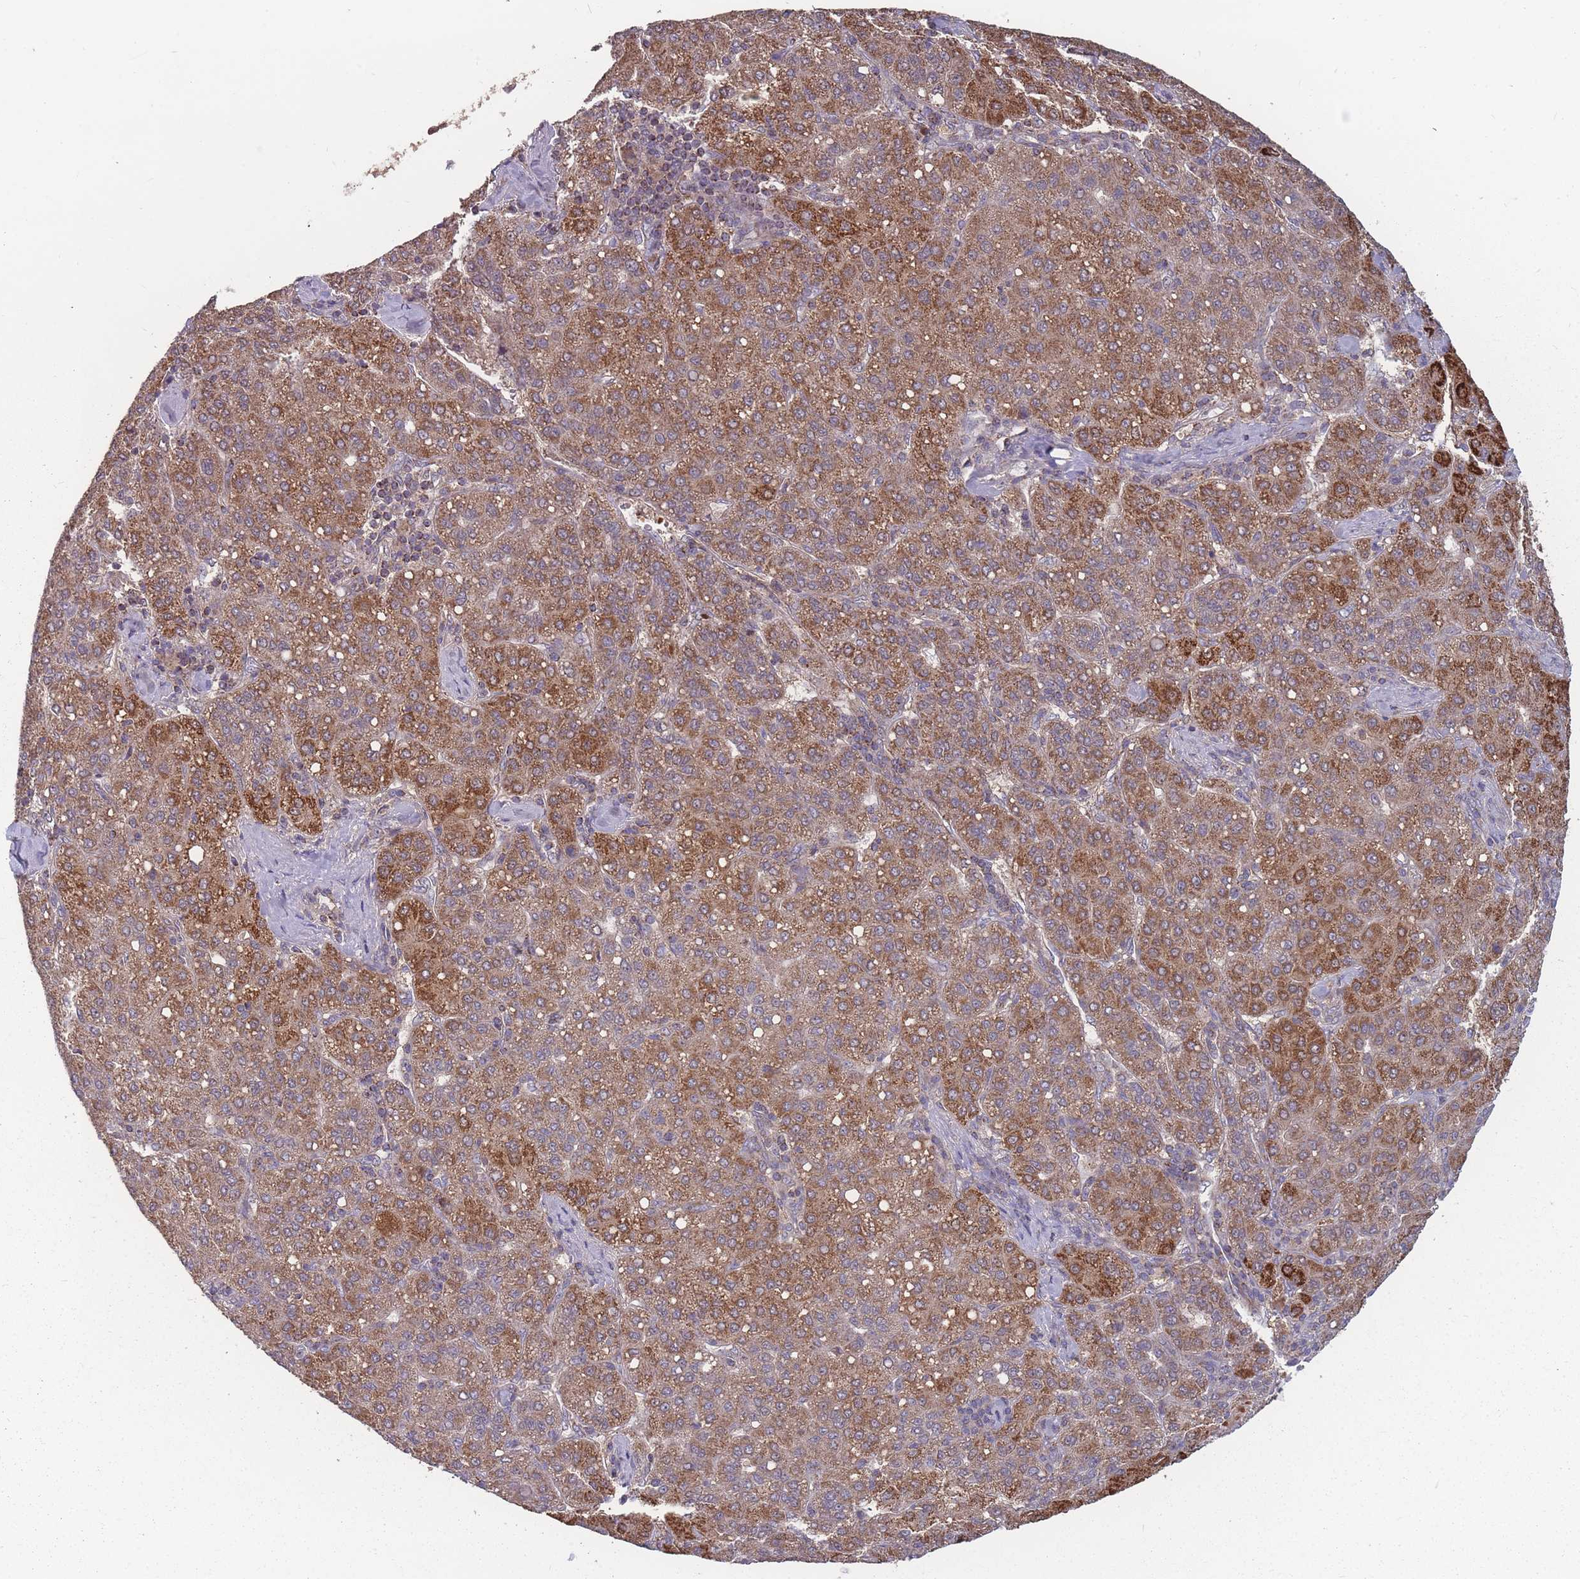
{"staining": {"intensity": "moderate", "quantity": ">75%", "location": "cytoplasmic/membranous"}, "tissue": "liver cancer", "cell_type": "Tumor cells", "image_type": "cancer", "snomed": [{"axis": "morphology", "description": "Carcinoma, Hepatocellular, NOS"}, {"axis": "topography", "description": "Liver"}], "caption": "A micrograph of hepatocellular carcinoma (liver) stained for a protein exhibits moderate cytoplasmic/membranous brown staining in tumor cells. Ihc stains the protein of interest in brown and the nuclei are stained blue.", "gene": "SLC35B4", "patient": {"sex": "male", "age": 65}}